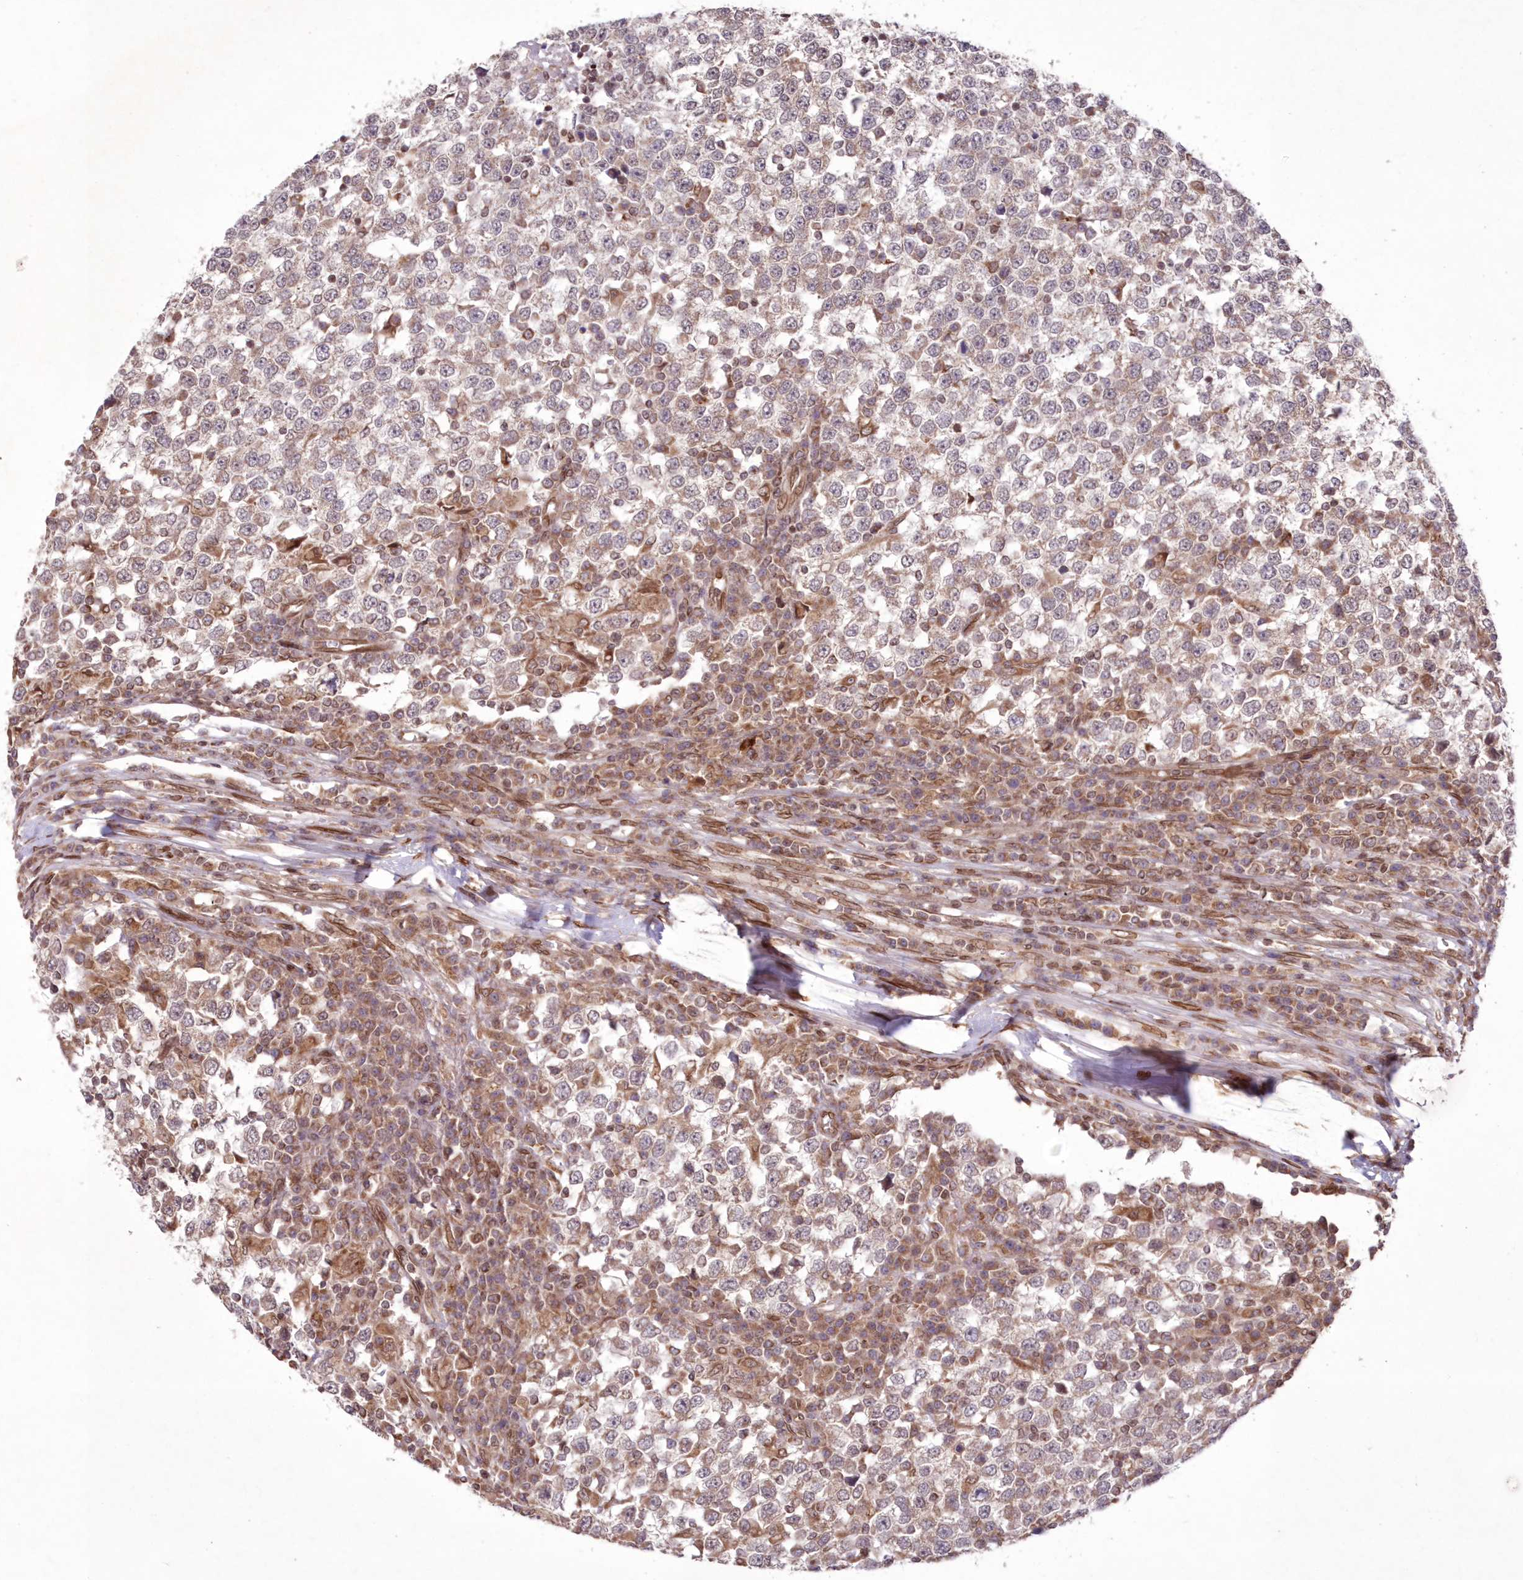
{"staining": {"intensity": "weak", "quantity": "25%-75%", "location": "cytoplasmic/membranous"}, "tissue": "testis cancer", "cell_type": "Tumor cells", "image_type": "cancer", "snomed": [{"axis": "morphology", "description": "Seminoma, NOS"}, {"axis": "topography", "description": "Testis"}], "caption": "There is low levels of weak cytoplasmic/membranous positivity in tumor cells of testis seminoma, as demonstrated by immunohistochemical staining (brown color).", "gene": "DNAJC27", "patient": {"sex": "male", "age": 65}}